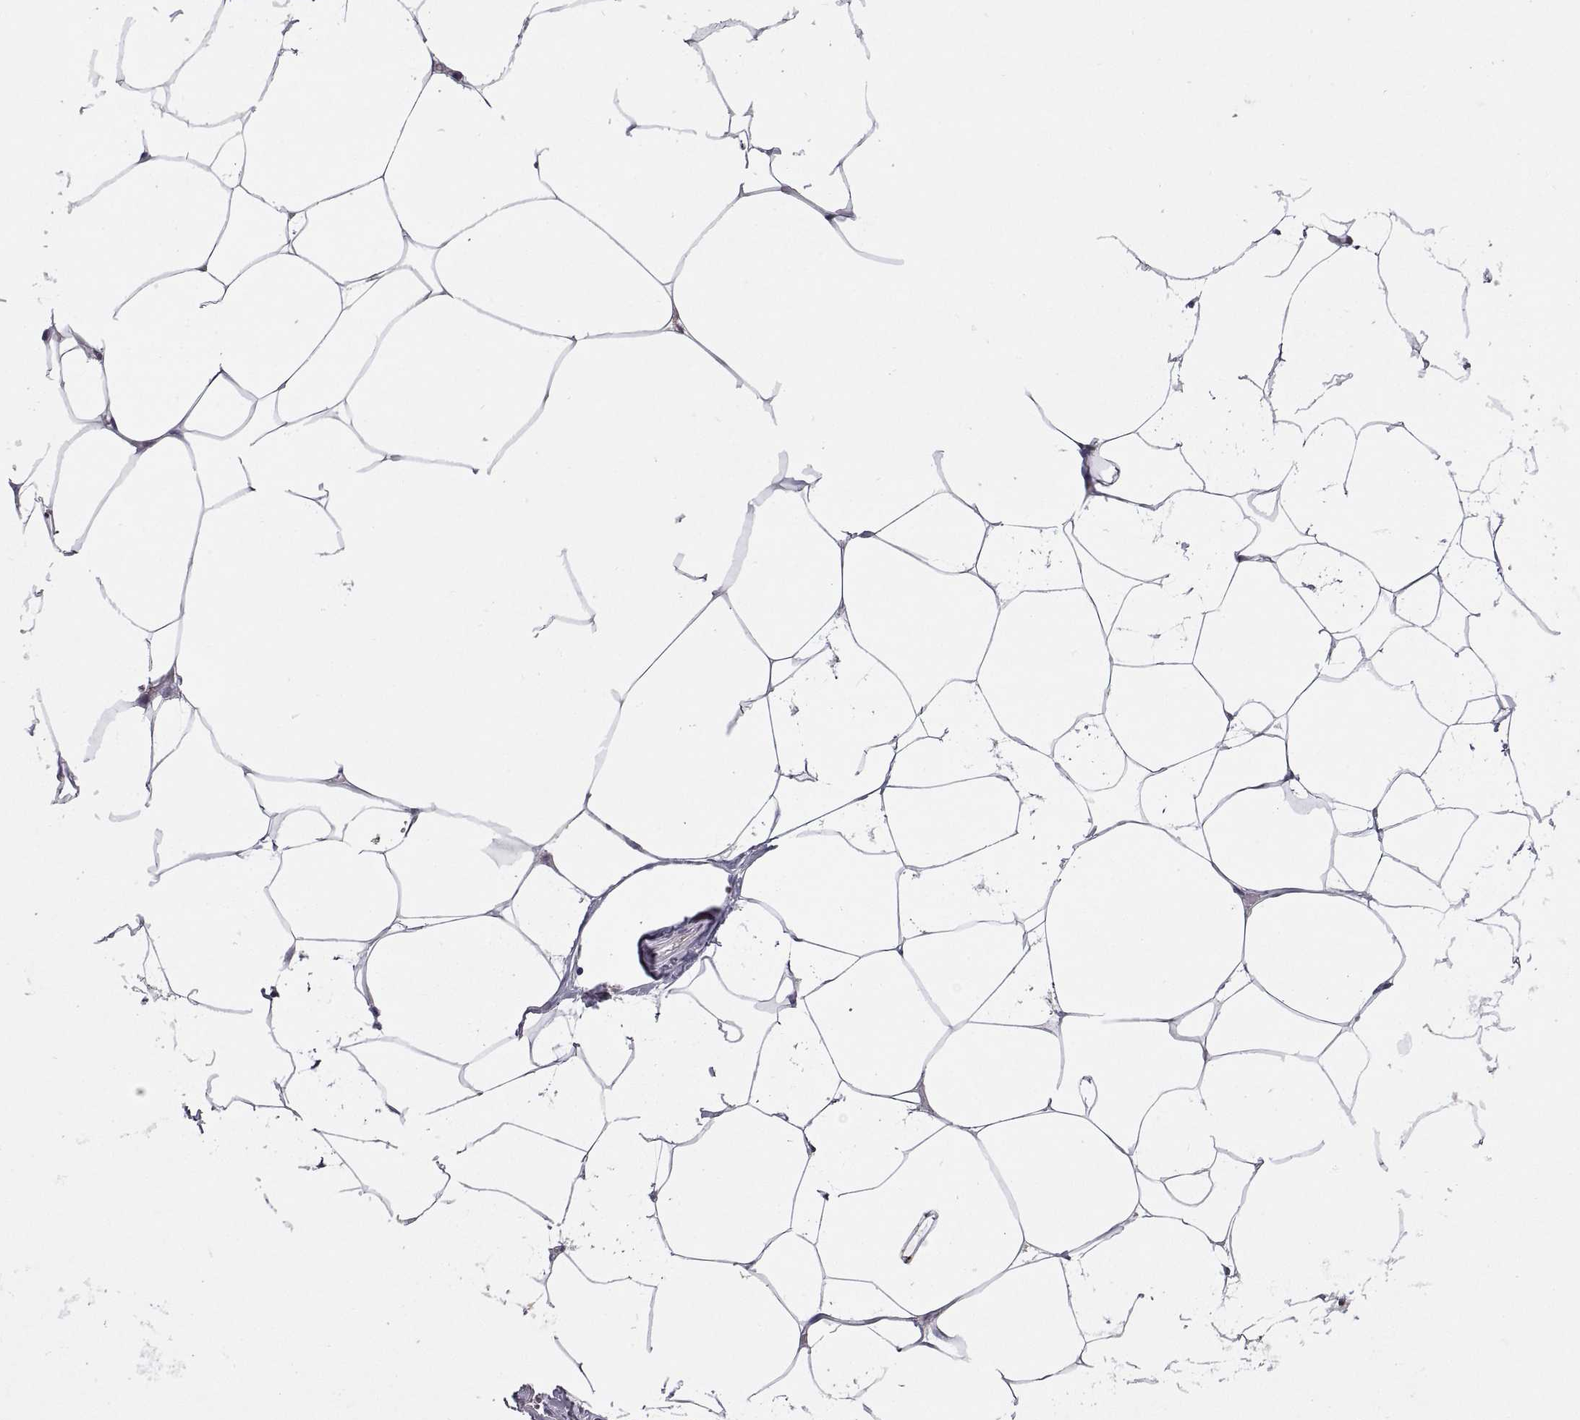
{"staining": {"intensity": "negative", "quantity": "none", "location": "none"}, "tissue": "breast", "cell_type": "Adipocytes", "image_type": "normal", "snomed": [{"axis": "morphology", "description": "Normal tissue, NOS"}, {"axis": "topography", "description": "Breast"}], "caption": "High power microscopy image of an IHC histopathology image of unremarkable breast, revealing no significant expression in adipocytes.", "gene": "DOK3", "patient": {"sex": "female", "age": 32}}